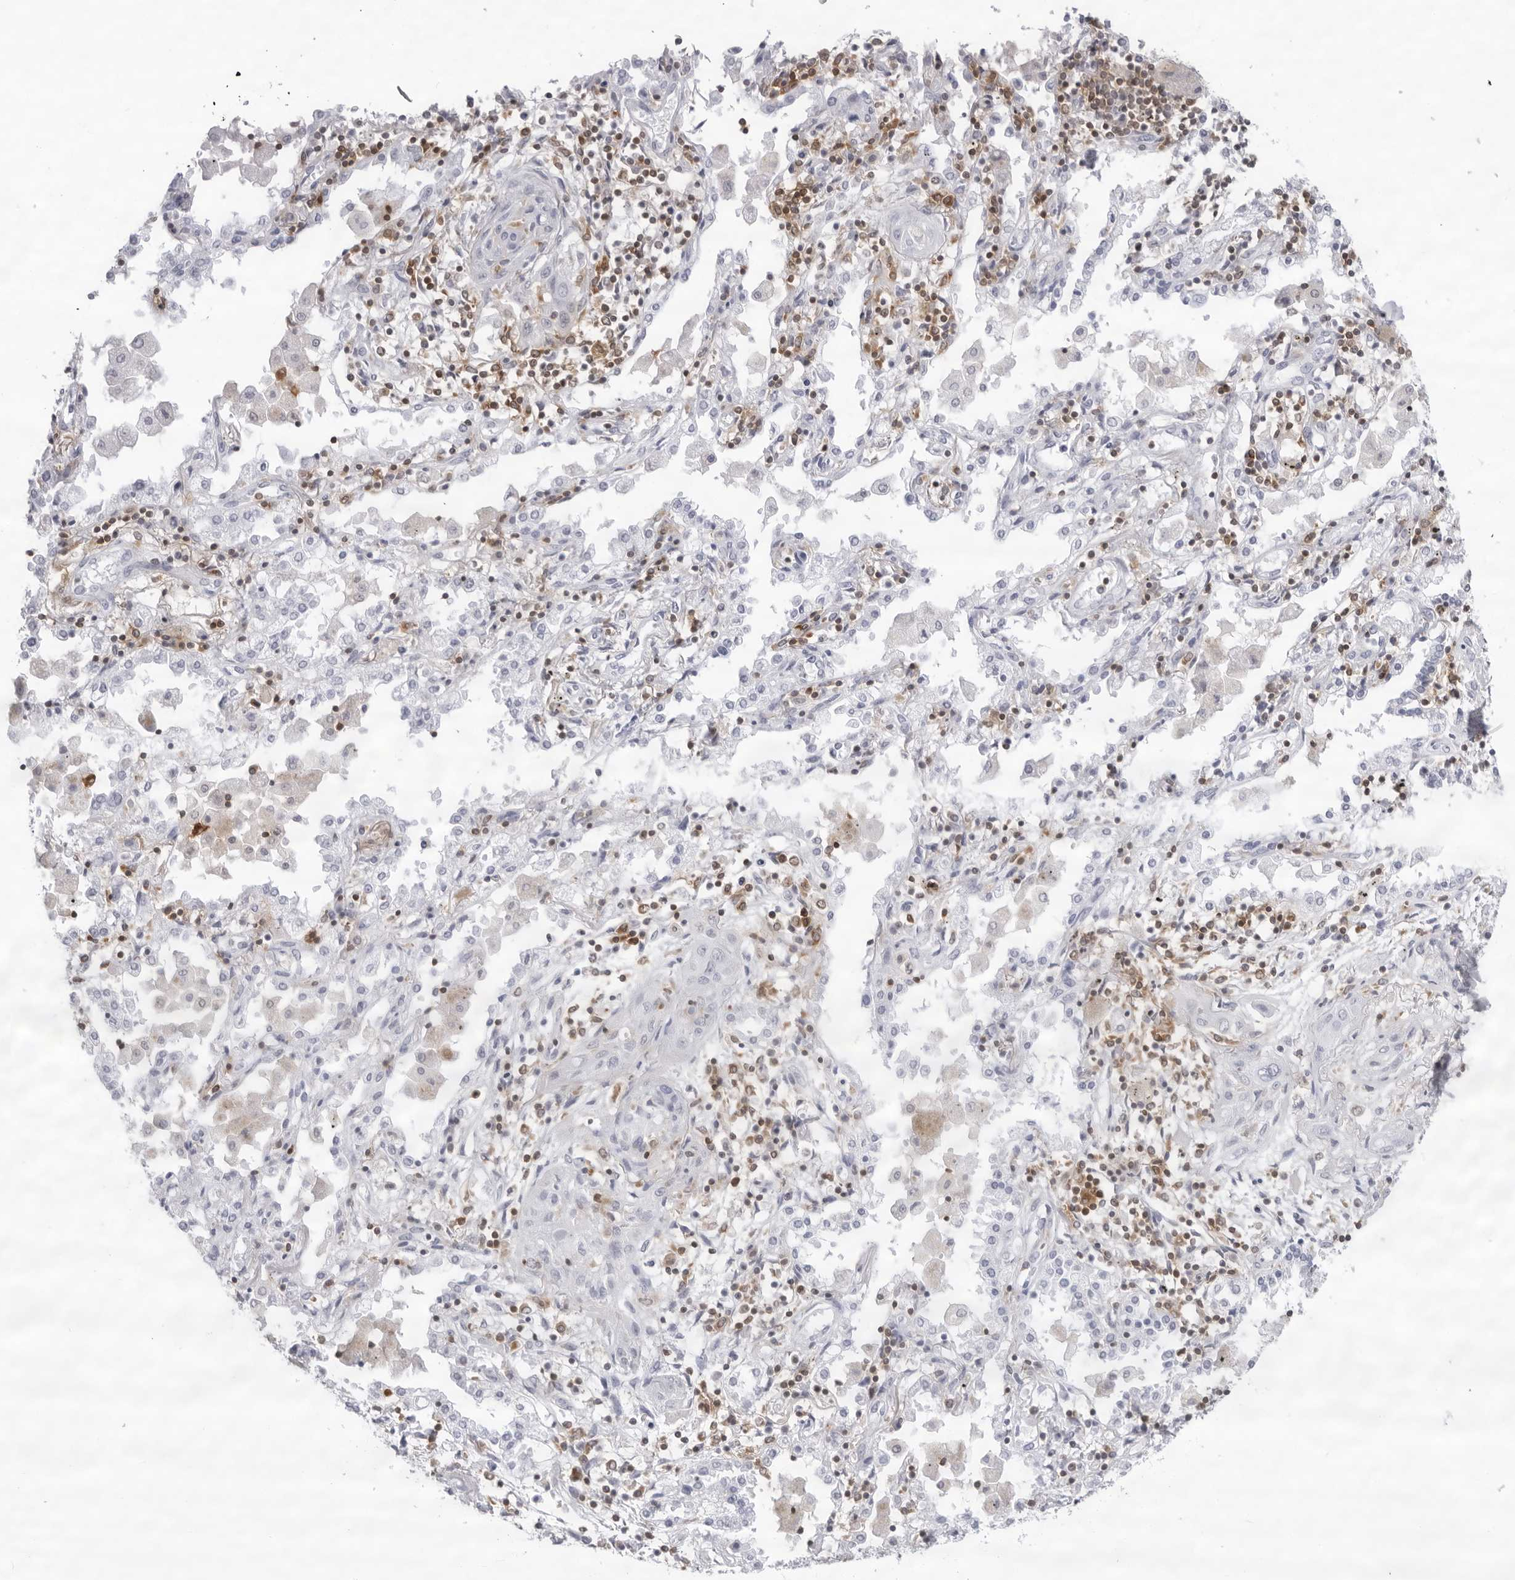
{"staining": {"intensity": "negative", "quantity": "none", "location": "none"}, "tissue": "lung cancer", "cell_type": "Tumor cells", "image_type": "cancer", "snomed": [{"axis": "morphology", "description": "Squamous cell carcinoma, NOS"}, {"axis": "topography", "description": "Lung"}], "caption": "Immunohistochemistry image of neoplastic tissue: lung cancer (squamous cell carcinoma) stained with DAB (3,3'-diaminobenzidine) reveals no significant protein staining in tumor cells.", "gene": "FMNL1", "patient": {"sex": "female", "age": 47}}